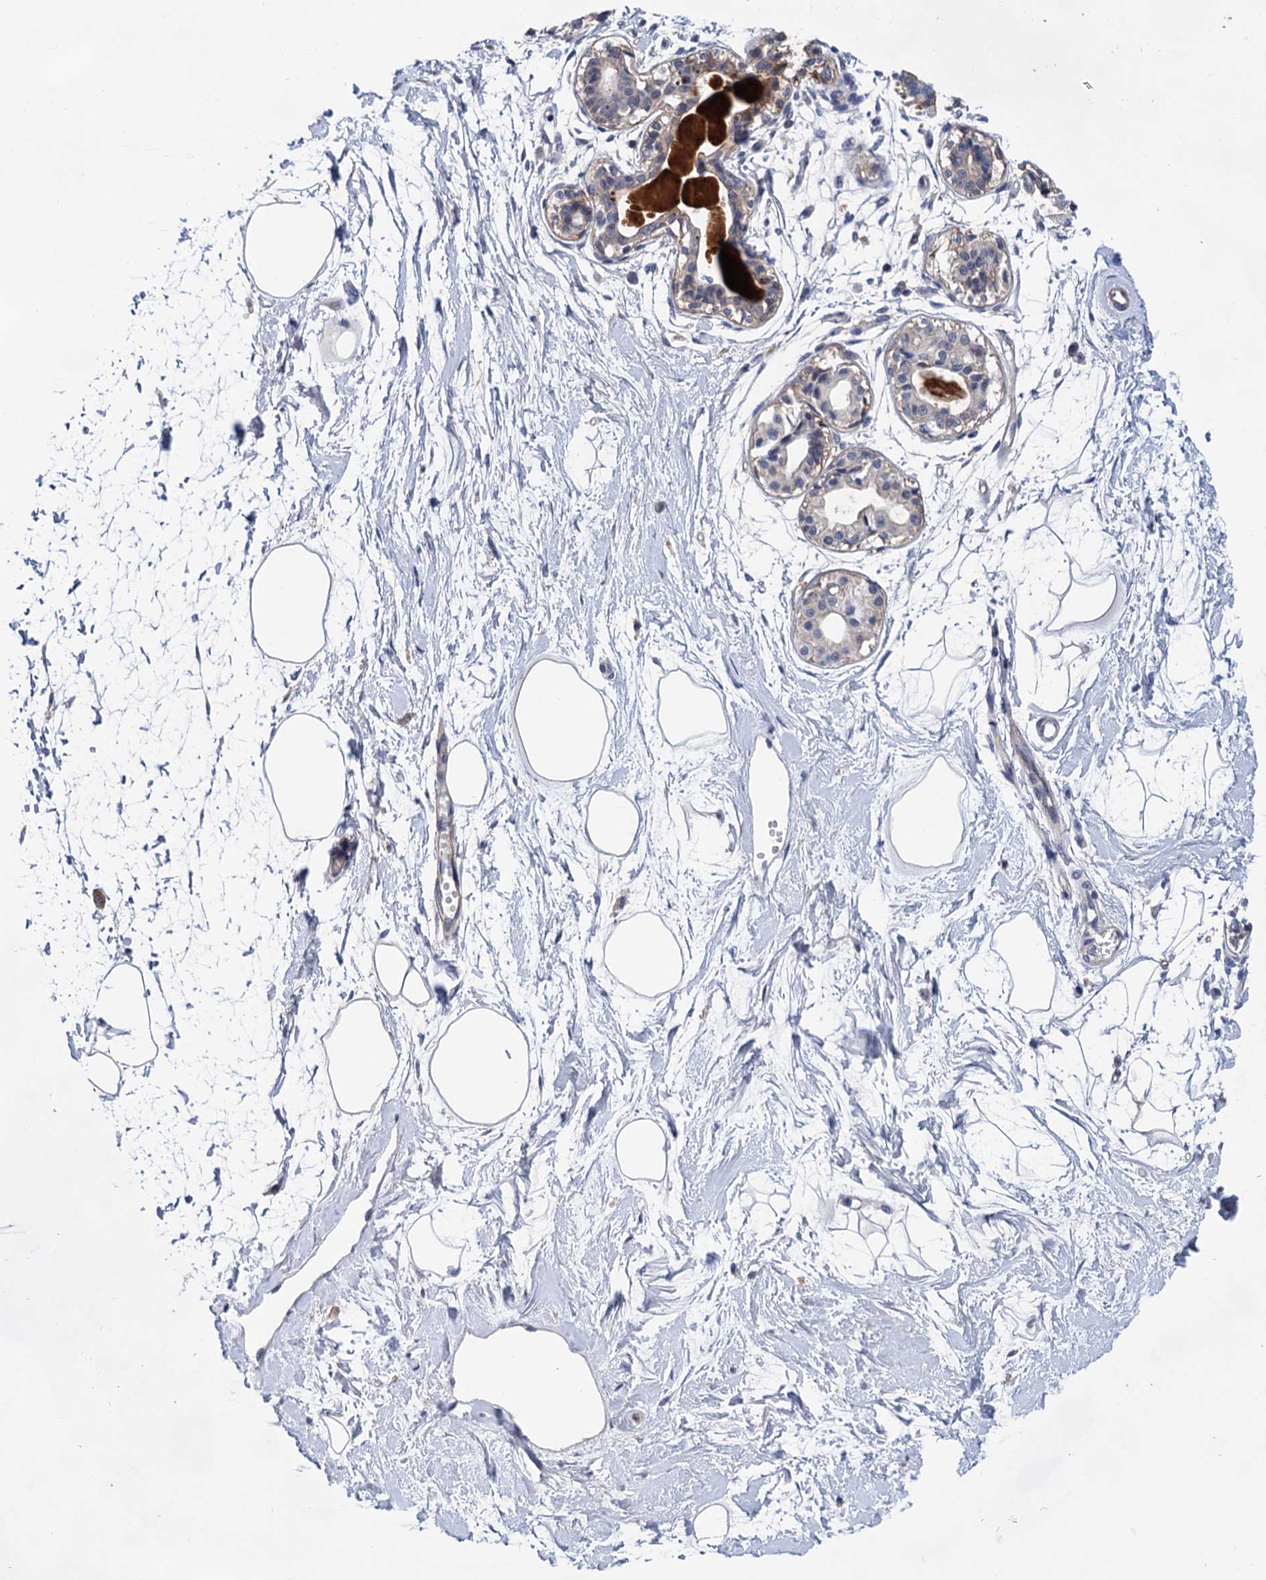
{"staining": {"intensity": "negative", "quantity": "none", "location": "none"}, "tissue": "breast", "cell_type": "Adipocytes", "image_type": "normal", "snomed": [{"axis": "morphology", "description": "Normal tissue, NOS"}, {"axis": "topography", "description": "Breast"}], "caption": "DAB immunohistochemical staining of unremarkable breast reveals no significant expression in adipocytes.", "gene": "MORN3", "patient": {"sex": "female", "age": 45}}